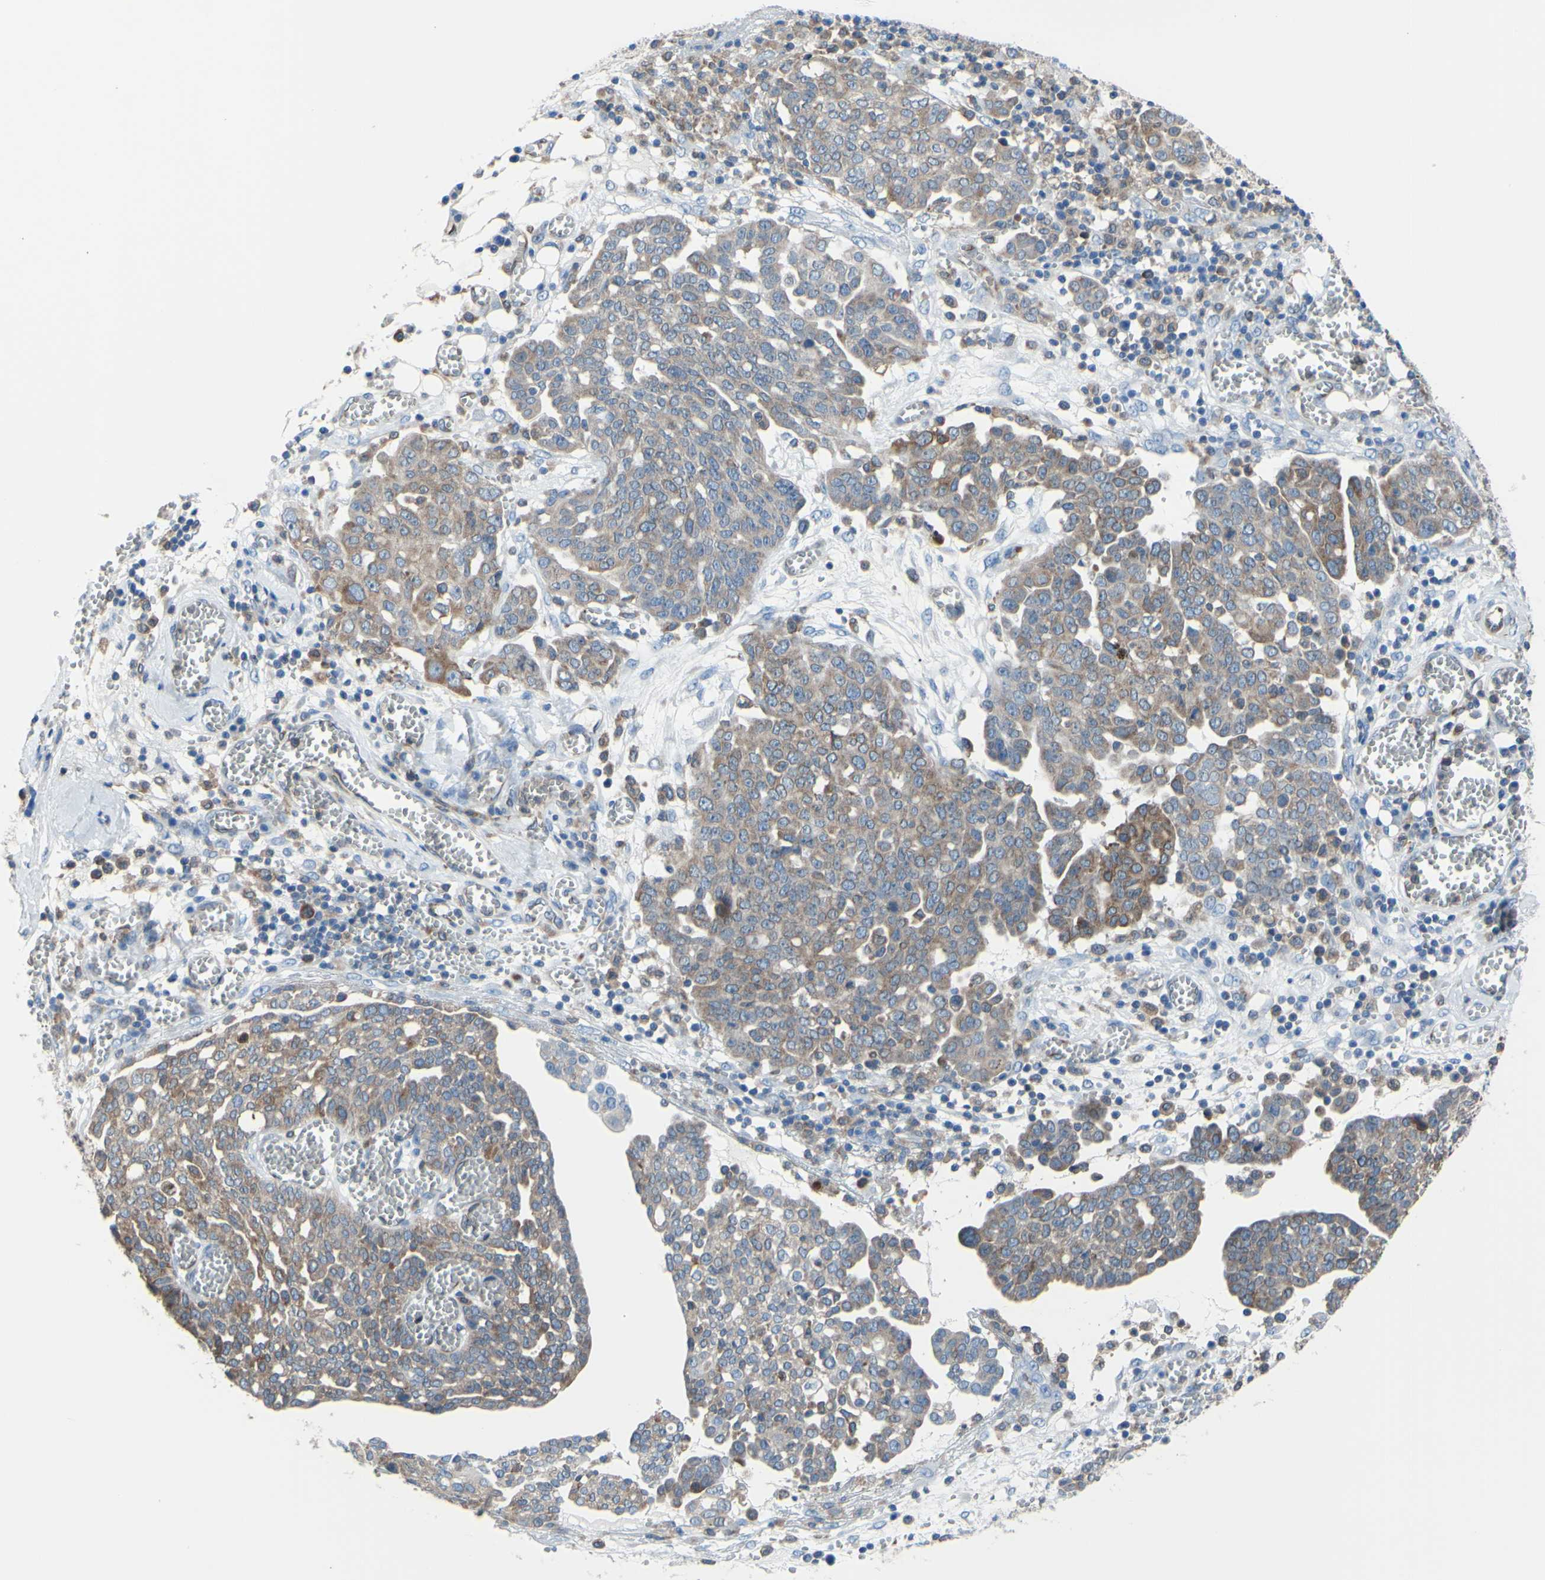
{"staining": {"intensity": "weak", "quantity": ">75%", "location": "cytoplasmic/membranous"}, "tissue": "ovarian cancer", "cell_type": "Tumor cells", "image_type": "cancer", "snomed": [{"axis": "morphology", "description": "Cystadenocarcinoma, serous, NOS"}, {"axis": "topography", "description": "Soft tissue"}, {"axis": "topography", "description": "Ovary"}], "caption": "Ovarian serous cystadenocarcinoma stained with a protein marker shows weak staining in tumor cells.", "gene": "MGST2", "patient": {"sex": "female", "age": 57}}